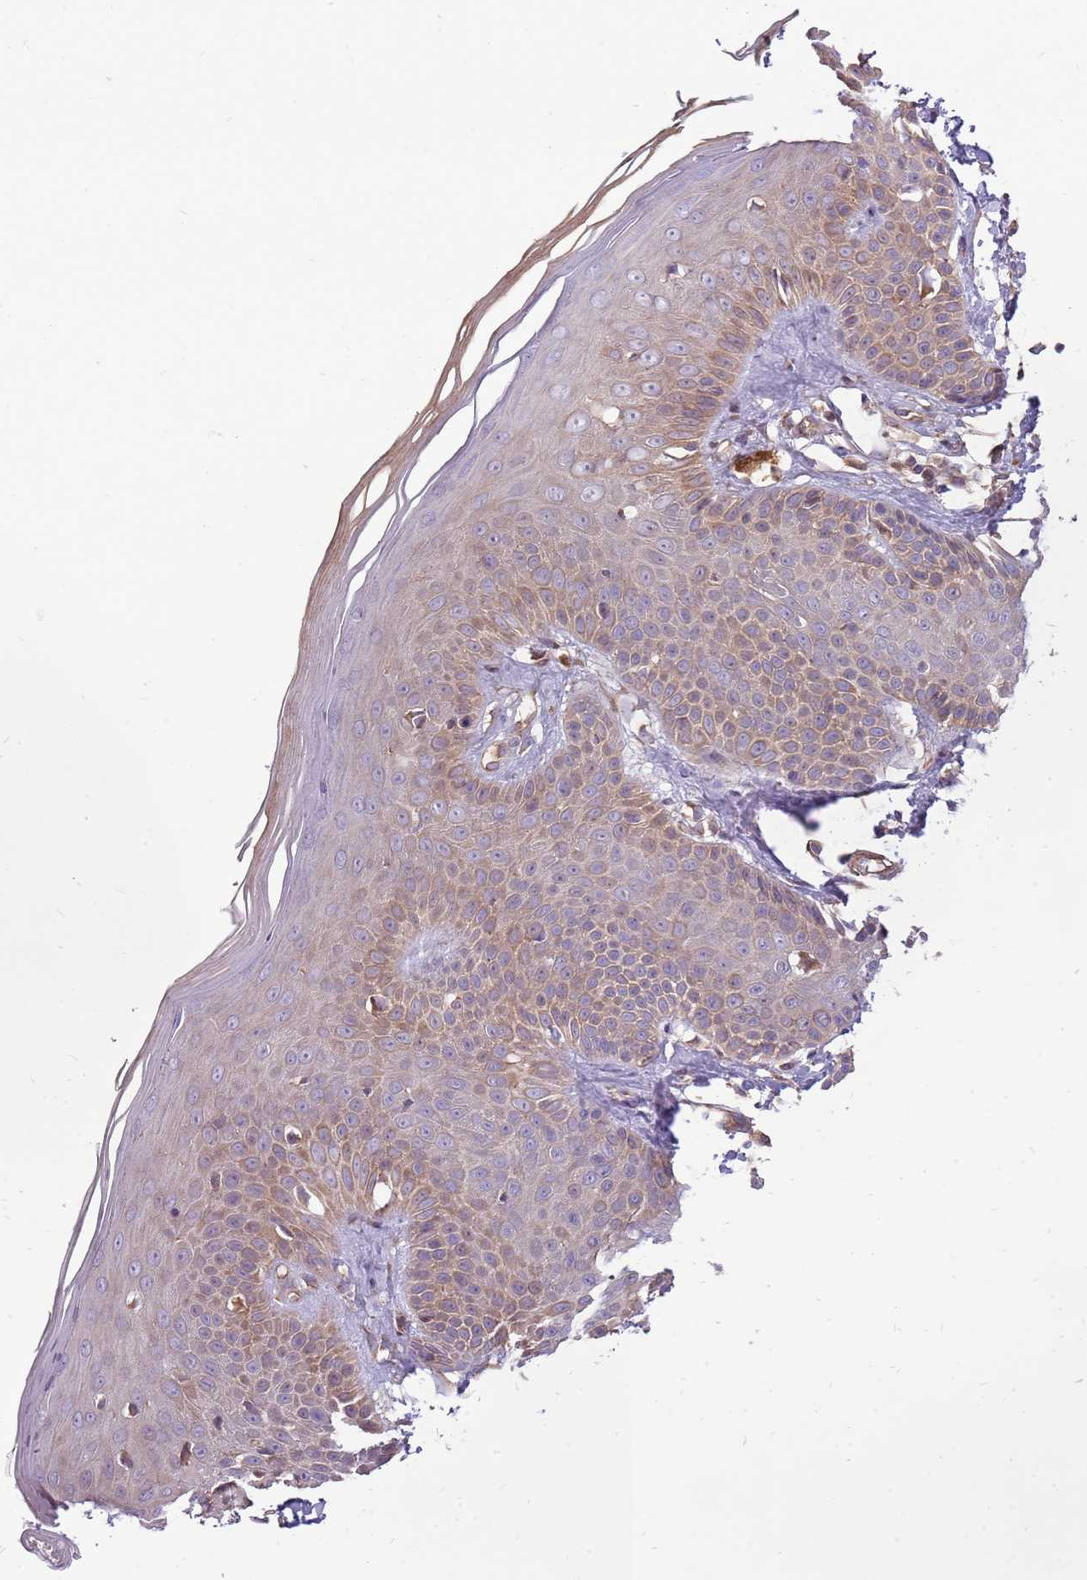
{"staining": {"intensity": "weak", "quantity": ">75%", "location": "cytoplasmic/membranous"}, "tissue": "skin", "cell_type": "Fibroblasts", "image_type": "normal", "snomed": [{"axis": "morphology", "description": "Normal tissue, NOS"}, {"axis": "topography", "description": "Skin"}], "caption": "Immunohistochemistry (IHC) histopathology image of benign skin stained for a protein (brown), which reveals low levels of weak cytoplasmic/membranous staining in about >75% of fibroblasts.", "gene": "WASHC4", "patient": {"sex": "female", "age": 58}}